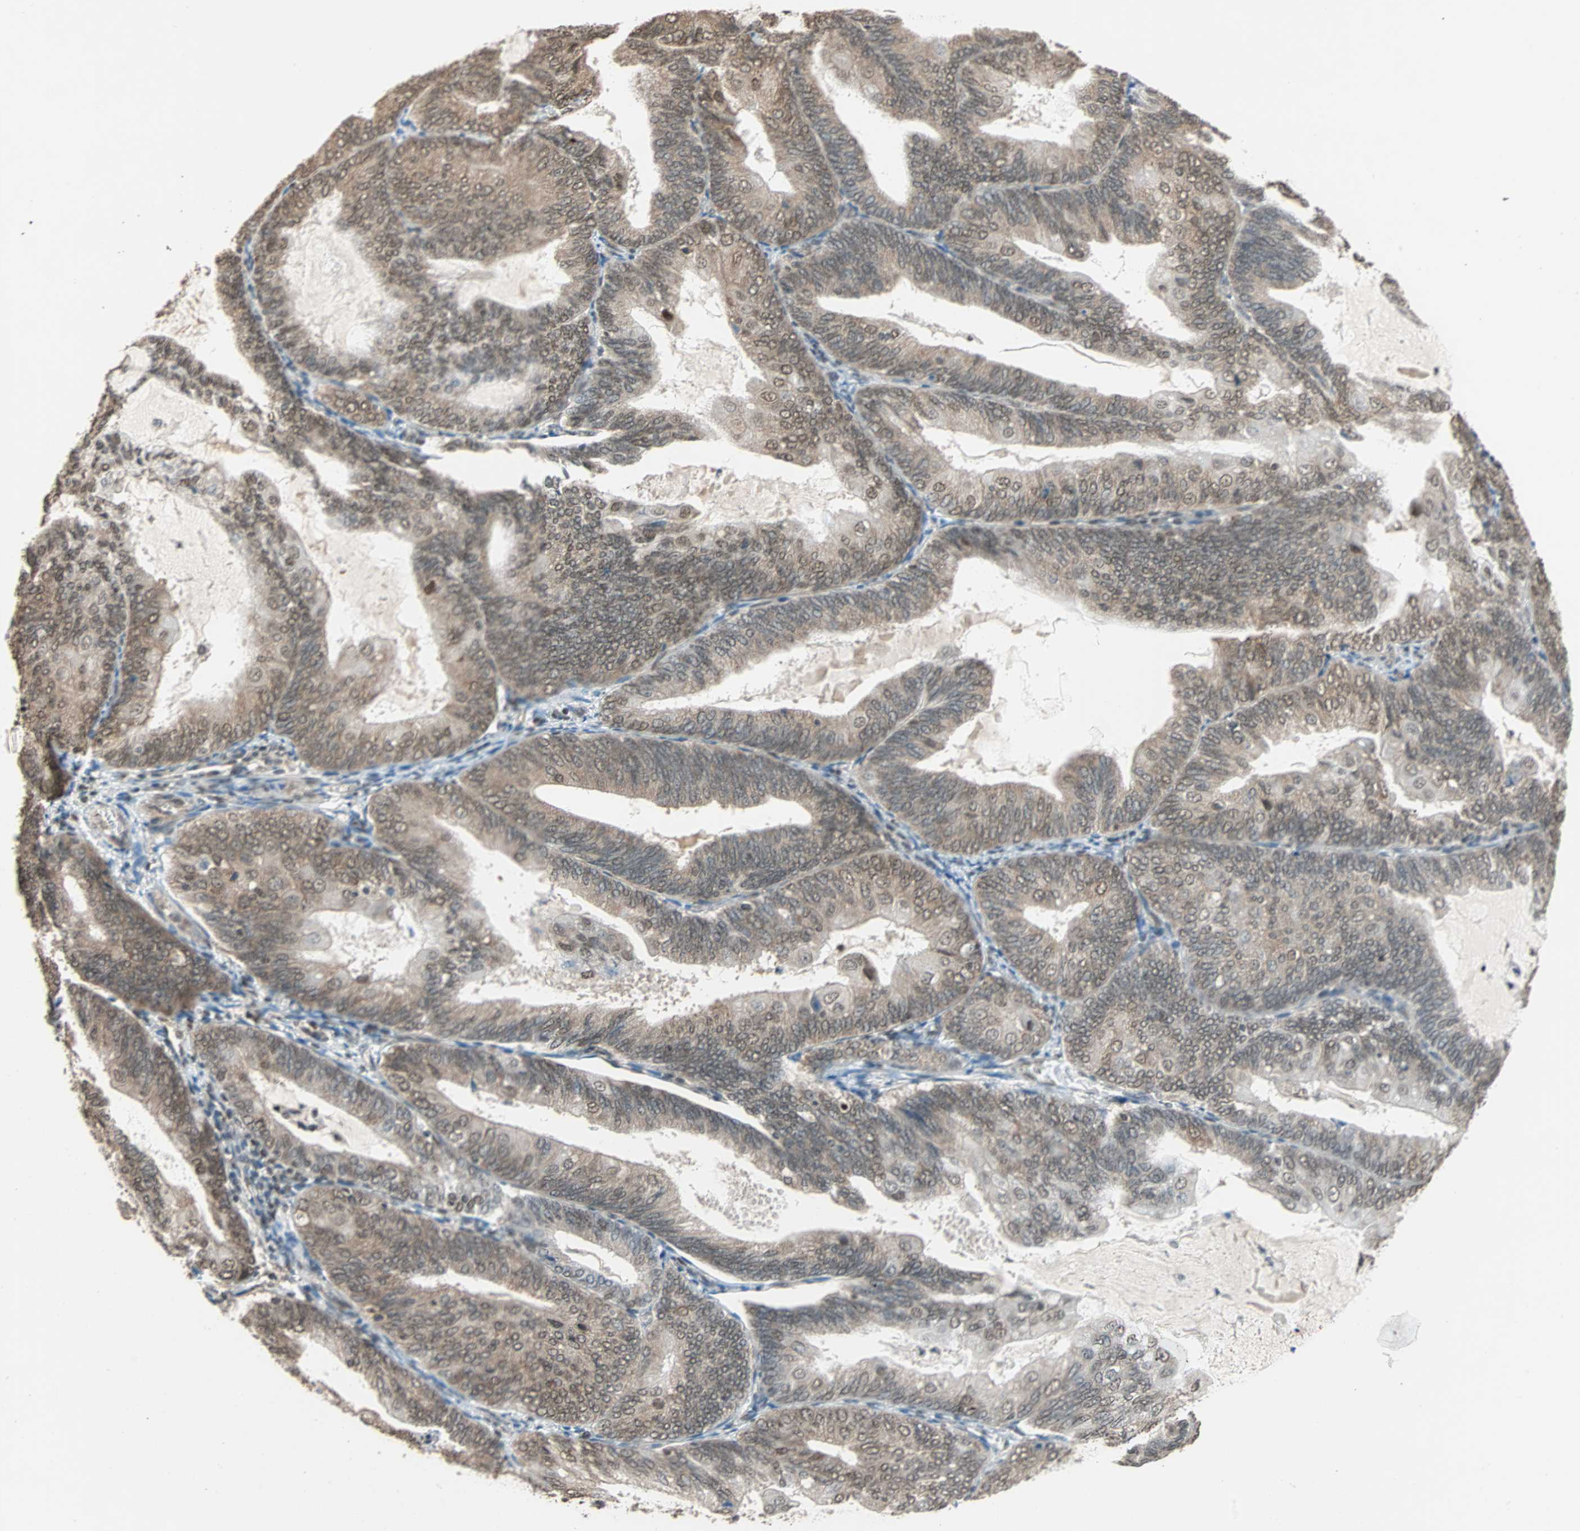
{"staining": {"intensity": "moderate", "quantity": ">75%", "location": "cytoplasmic/membranous,nuclear"}, "tissue": "endometrial cancer", "cell_type": "Tumor cells", "image_type": "cancer", "snomed": [{"axis": "morphology", "description": "Adenocarcinoma, NOS"}, {"axis": "topography", "description": "Endometrium"}], "caption": "IHC micrograph of neoplastic tissue: endometrial adenocarcinoma stained using immunohistochemistry reveals medium levels of moderate protein expression localized specifically in the cytoplasmic/membranous and nuclear of tumor cells, appearing as a cytoplasmic/membranous and nuclear brown color.", "gene": "DAZAP1", "patient": {"sex": "female", "age": 81}}